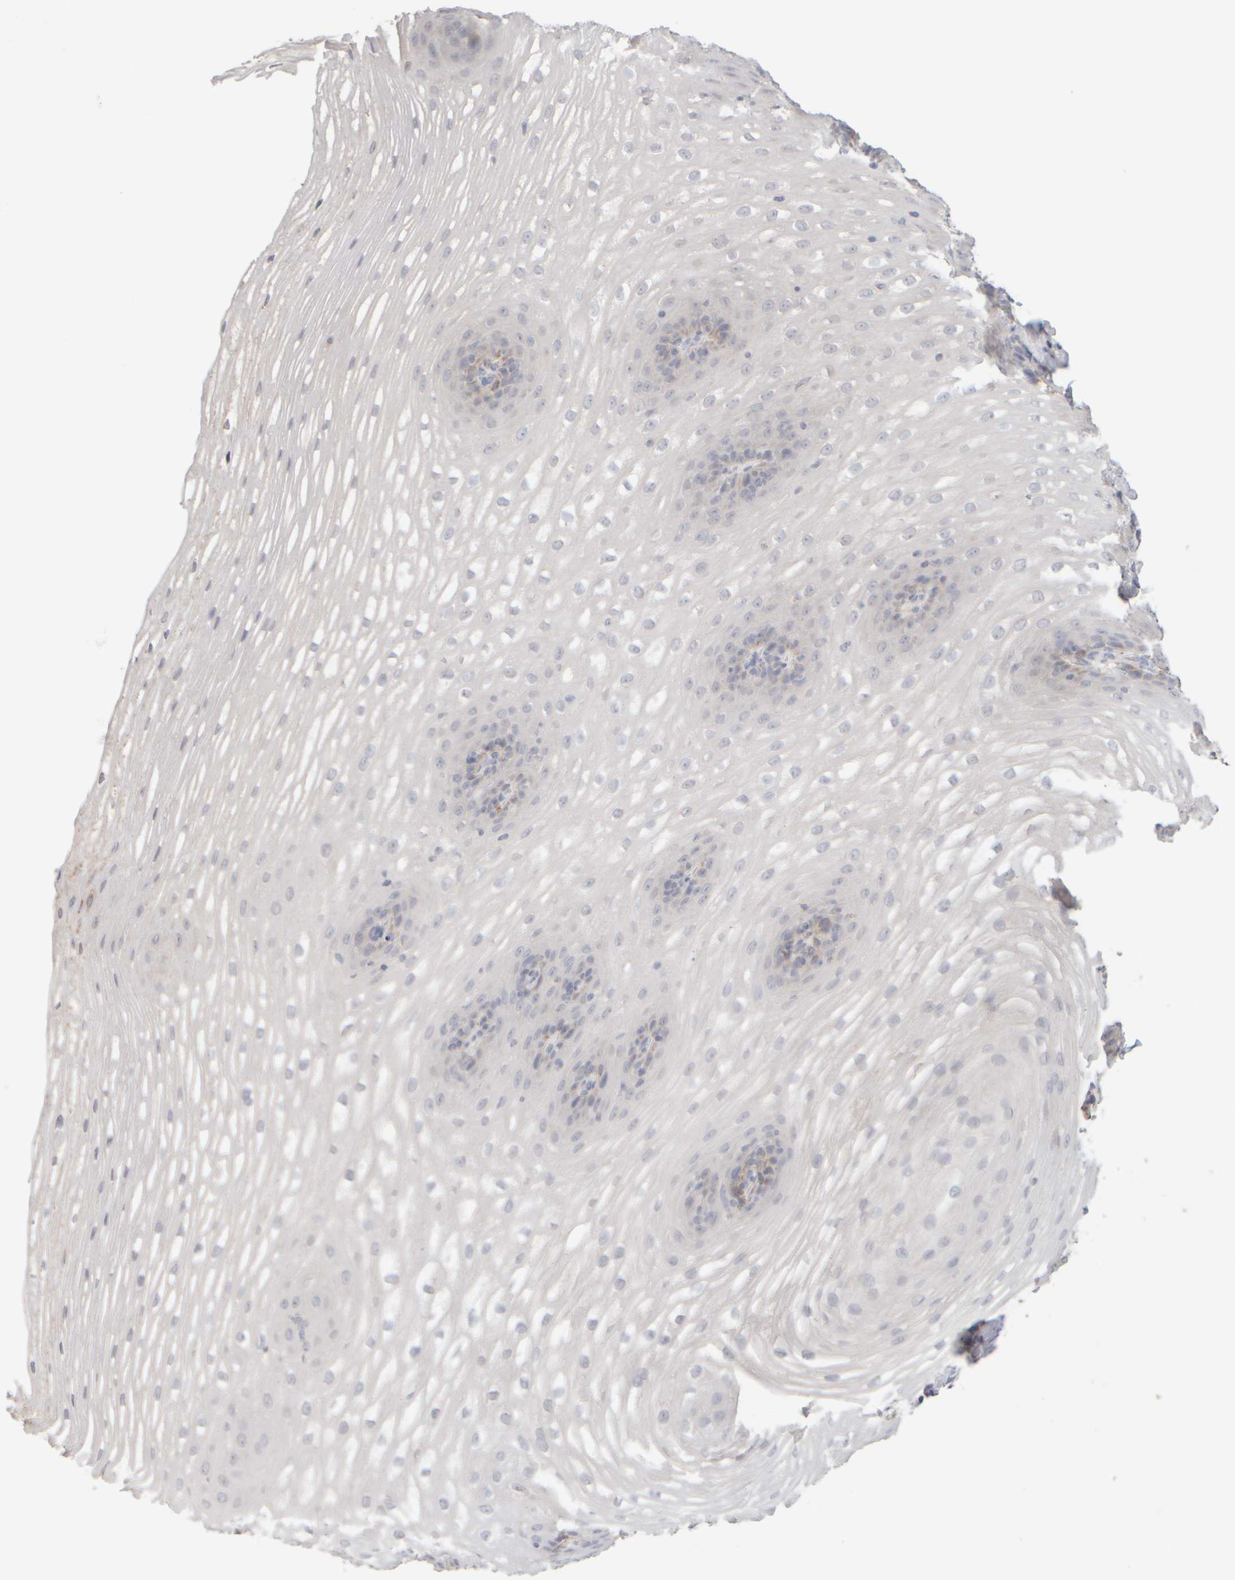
{"staining": {"intensity": "negative", "quantity": "none", "location": "none"}, "tissue": "esophagus", "cell_type": "Squamous epithelial cells", "image_type": "normal", "snomed": [{"axis": "morphology", "description": "Normal tissue, NOS"}, {"axis": "topography", "description": "Esophagus"}], "caption": "Squamous epithelial cells are negative for protein expression in benign human esophagus. (IHC, brightfield microscopy, high magnification).", "gene": "ZNF112", "patient": {"sex": "female", "age": 66}}